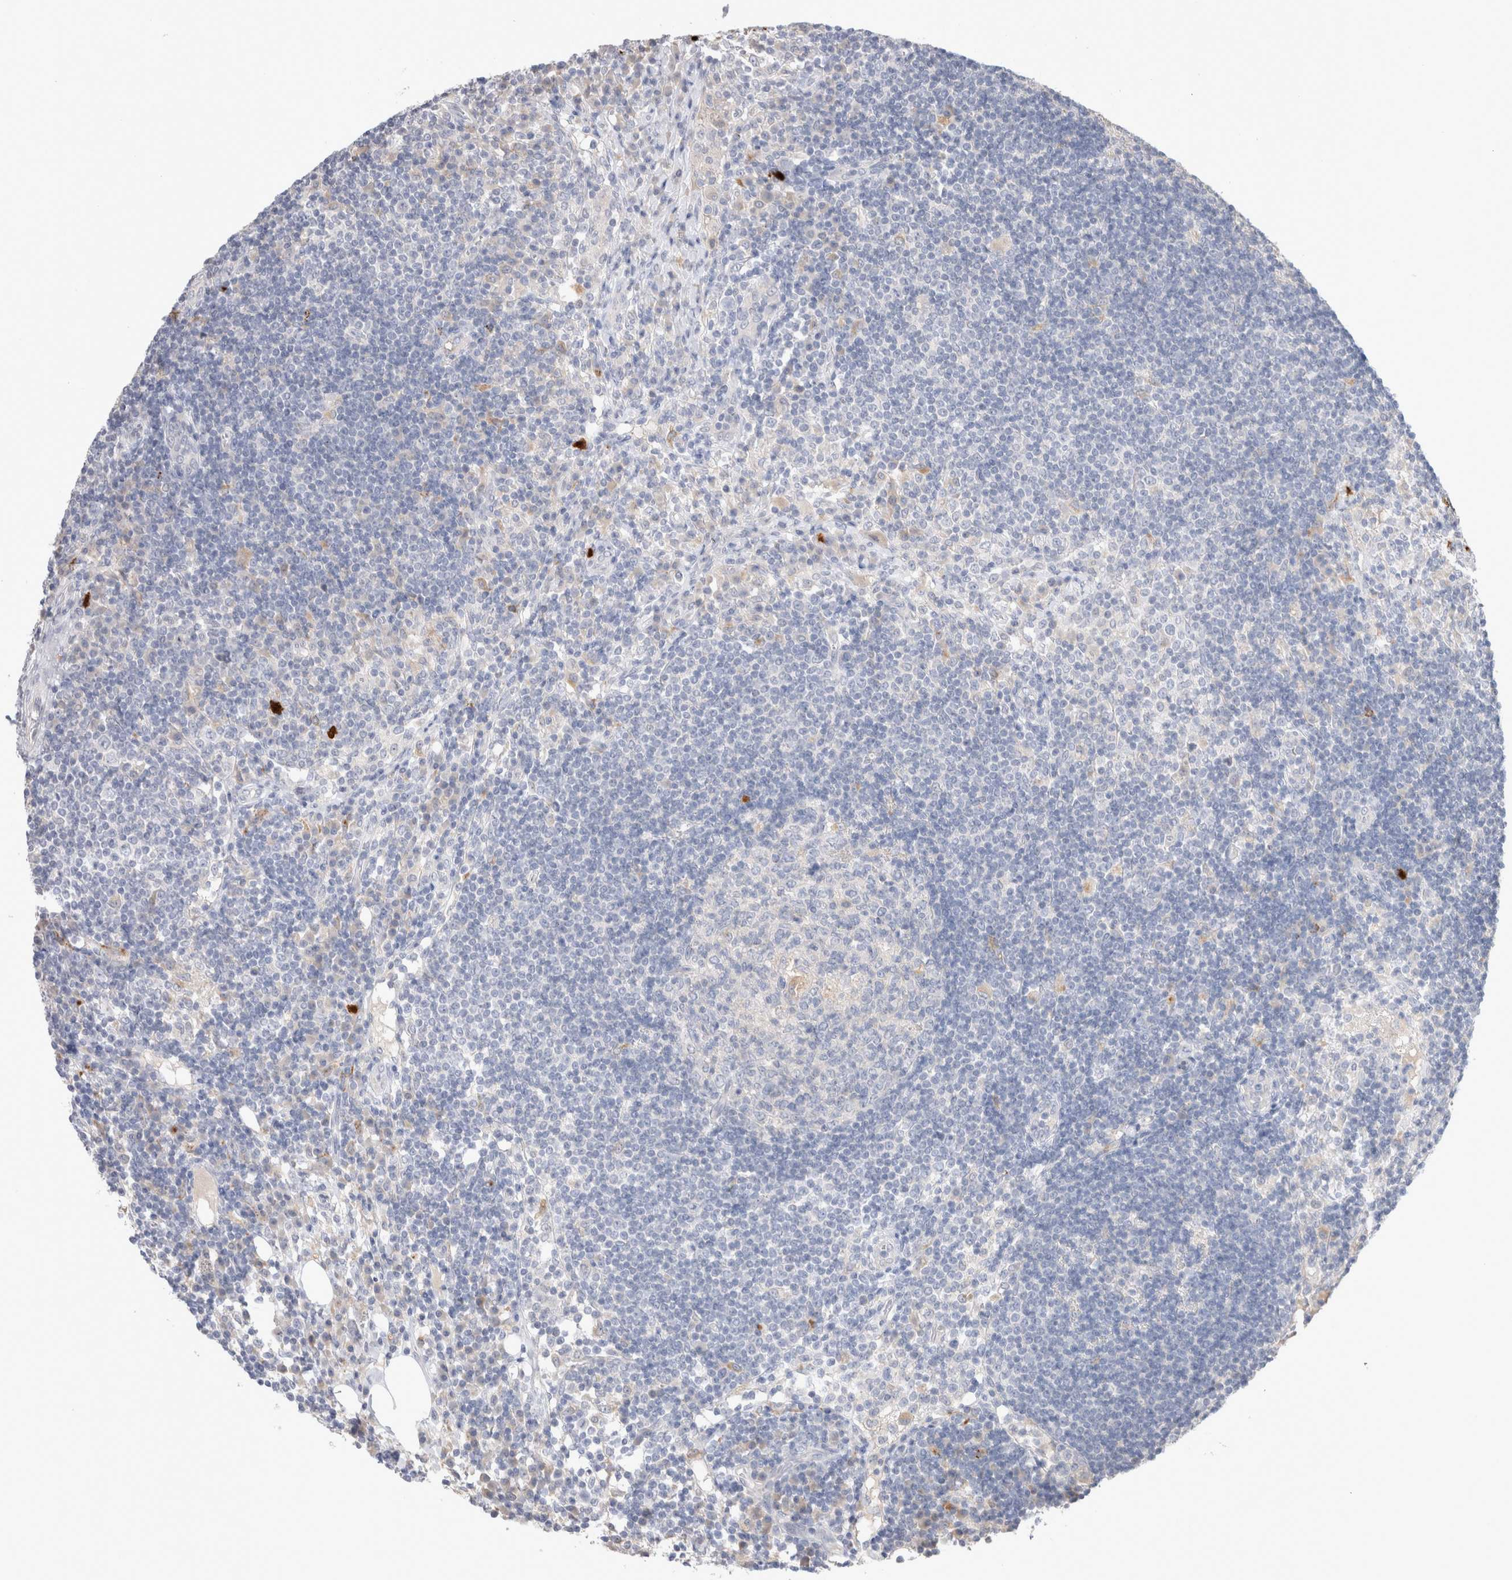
{"staining": {"intensity": "negative", "quantity": "none", "location": "none"}, "tissue": "lymph node", "cell_type": "Germinal center cells", "image_type": "normal", "snomed": [{"axis": "morphology", "description": "Normal tissue, NOS"}, {"axis": "topography", "description": "Lymph node"}], "caption": "DAB (3,3'-diaminobenzidine) immunohistochemical staining of benign lymph node demonstrates no significant positivity in germinal center cells. (IHC, brightfield microscopy, high magnification).", "gene": "HPGDS", "patient": {"sex": "female", "age": 53}}